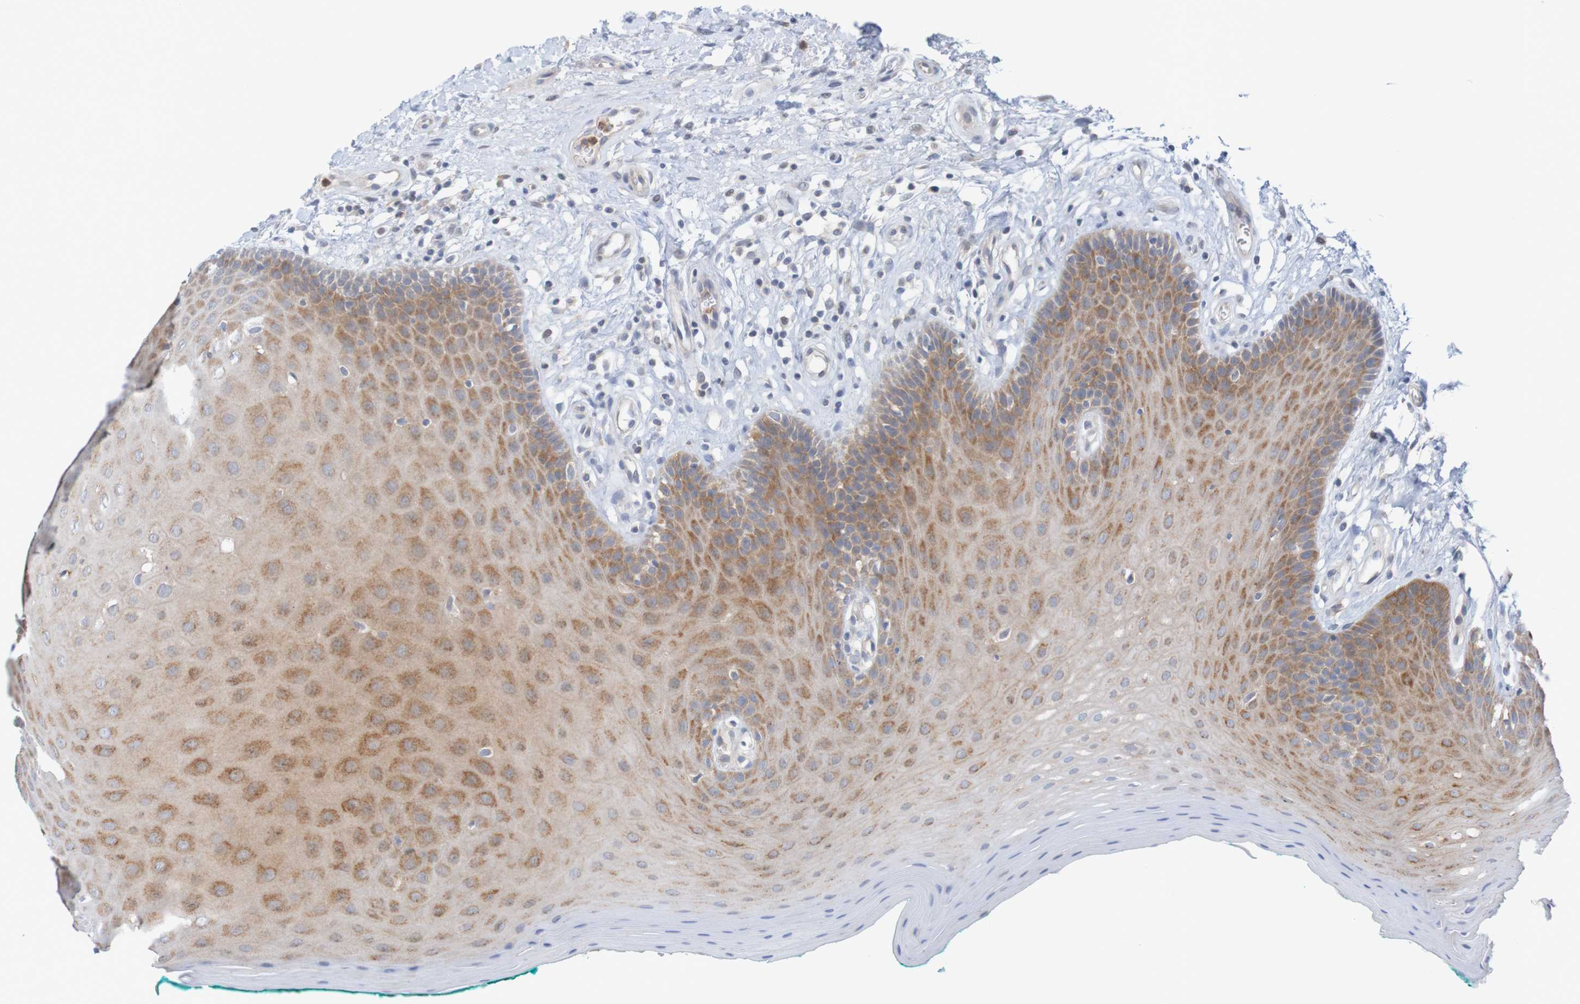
{"staining": {"intensity": "moderate", "quantity": "25%-75%", "location": "cytoplasmic/membranous"}, "tissue": "oral mucosa", "cell_type": "Squamous epithelial cells", "image_type": "normal", "snomed": [{"axis": "morphology", "description": "Normal tissue, NOS"}, {"axis": "topography", "description": "Skeletal muscle"}, {"axis": "topography", "description": "Oral tissue"}], "caption": "DAB immunohistochemical staining of normal oral mucosa shows moderate cytoplasmic/membranous protein expression in about 25%-75% of squamous epithelial cells. The staining was performed using DAB (3,3'-diaminobenzidine) to visualize the protein expression in brown, while the nuclei were stained in blue with hematoxylin (Magnification: 20x).", "gene": "NAV2", "patient": {"sex": "male", "age": 58}}